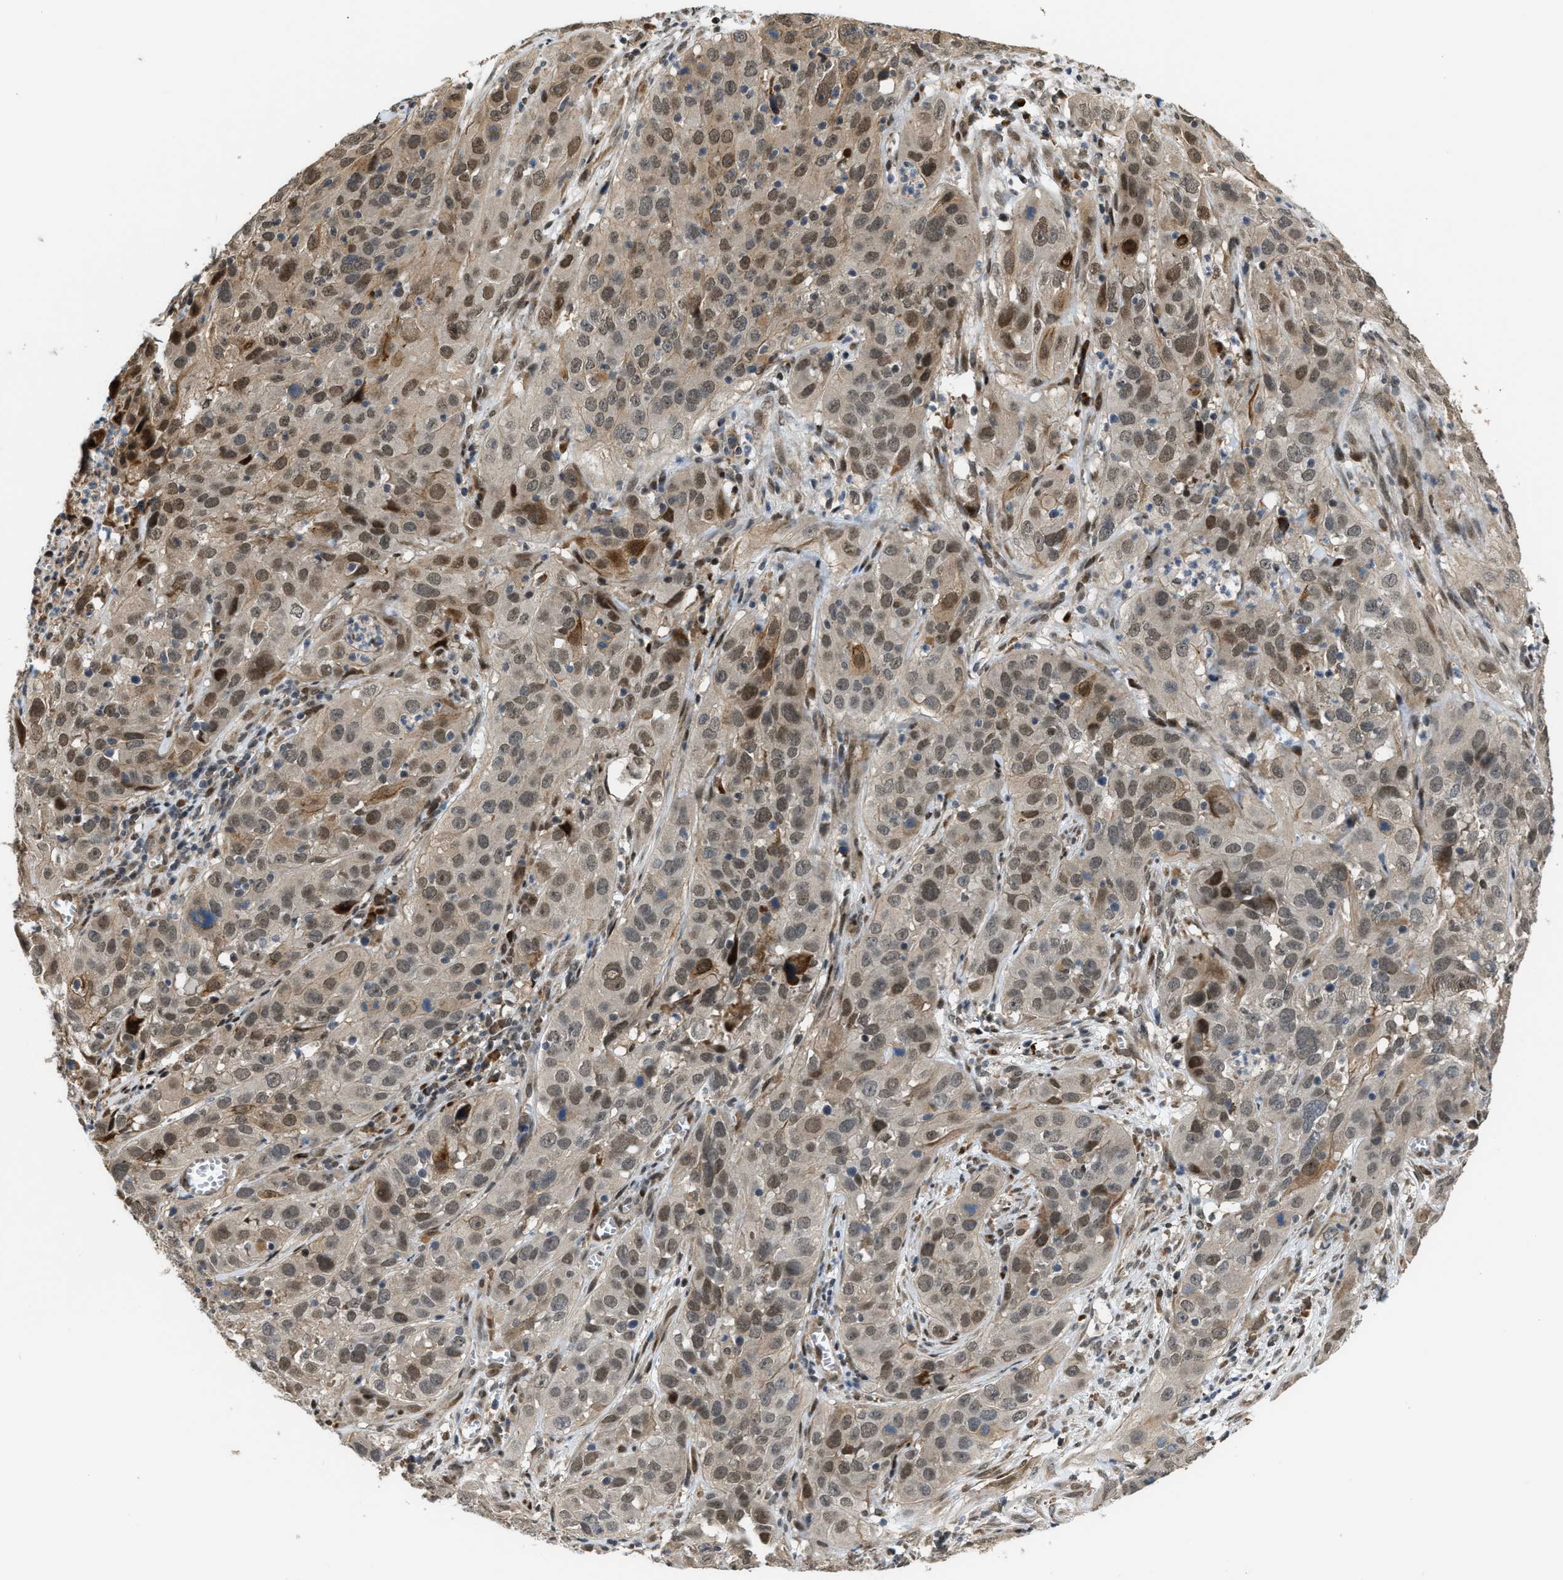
{"staining": {"intensity": "moderate", "quantity": "25%-75%", "location": "nuclear"}, "tissue": "cervical cancer", "cell_type": "Tumor cells", "image_type": "cancer", "snomed": [{"axis": "morphology", "description": "Squamous cell carcinoma, NOS"}, {"axis": "topography", "description": "Cervix"}], "caption": "An image of cervical cancer (squamous cell carcinoma) stained for a protein shows moderate nuclear brown staining in tumor cells.", "gene": "SERTAD2", "patient": {"sex": "female", "age": 32}}